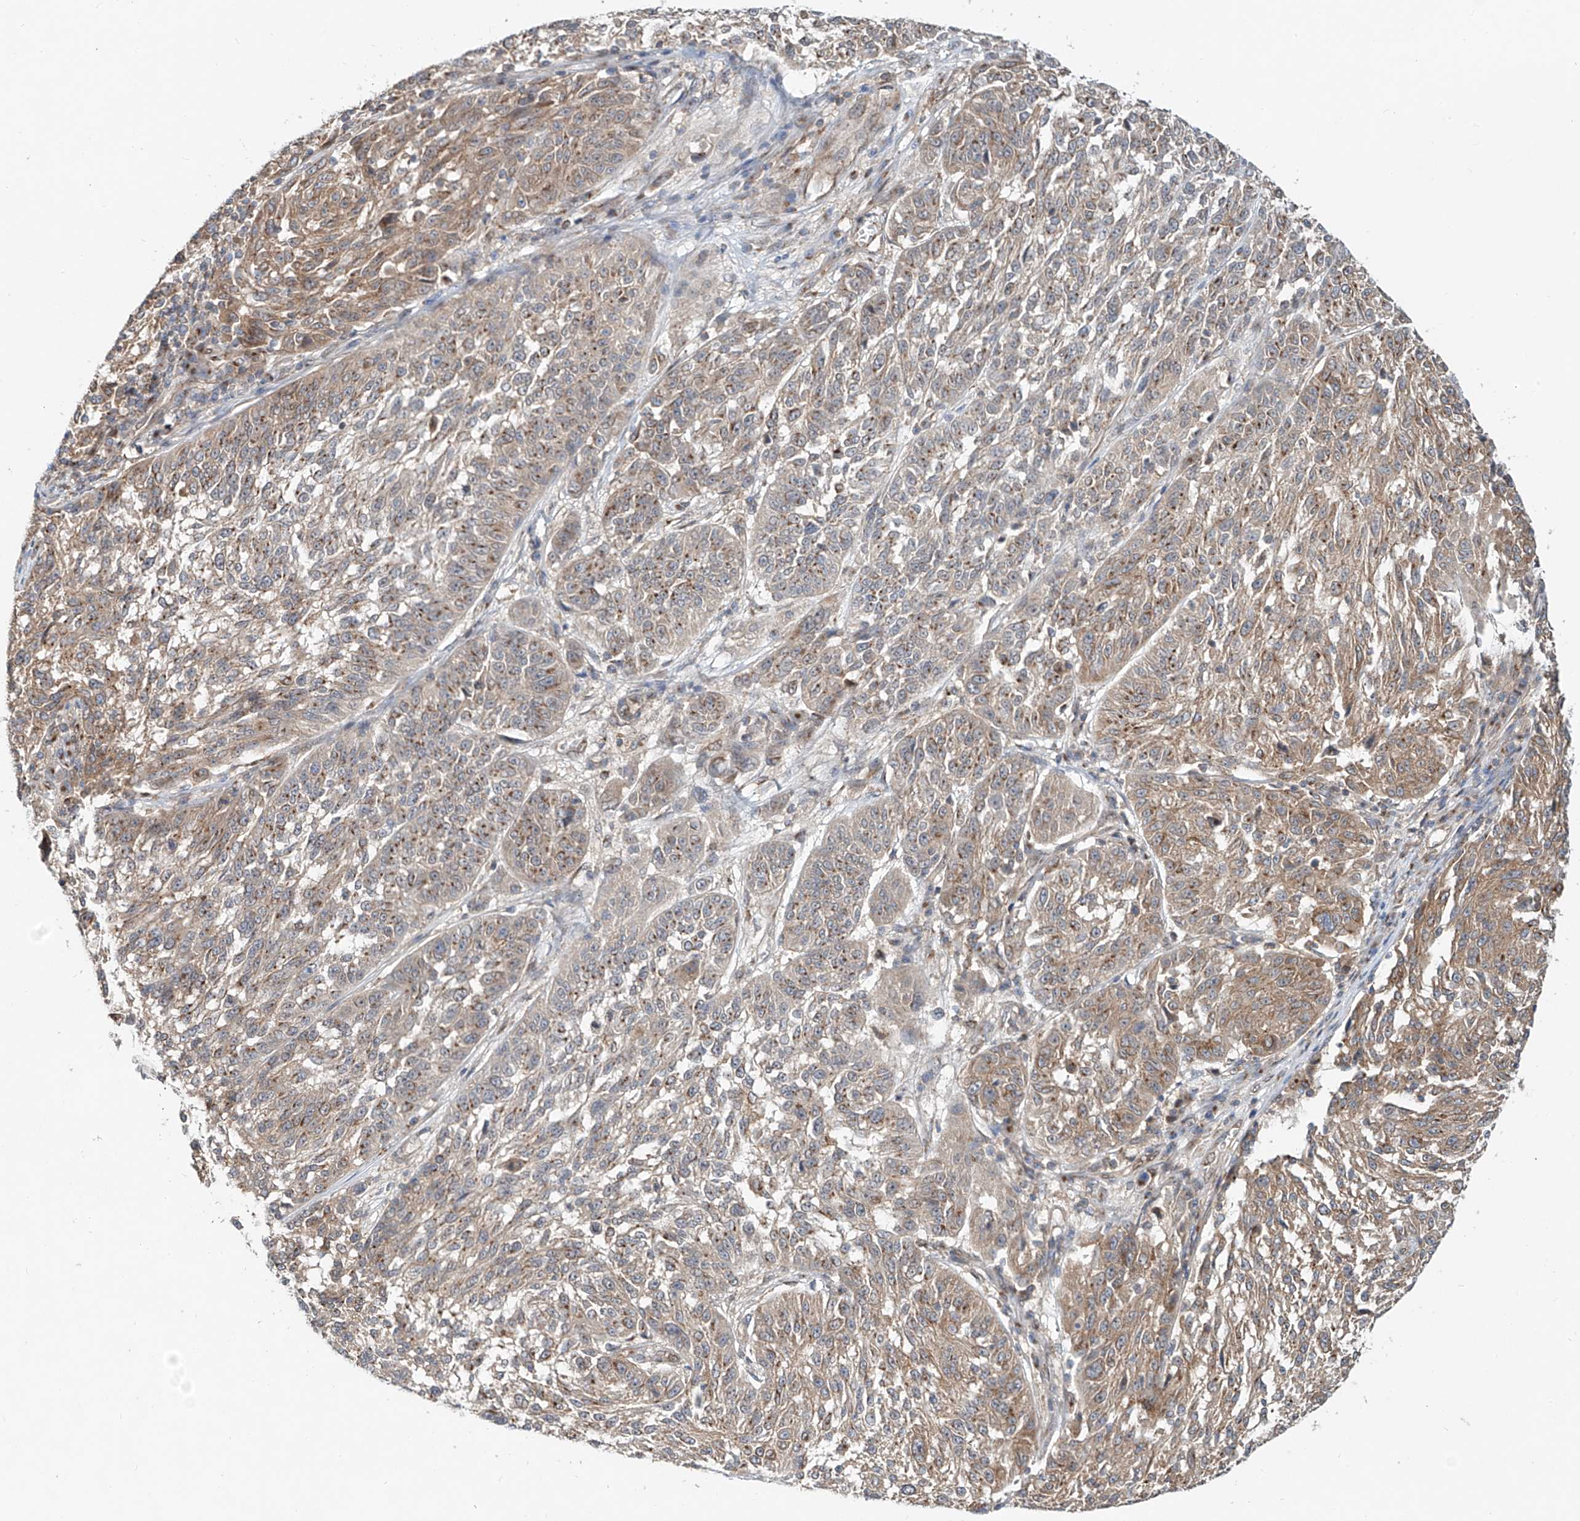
{"staining": {"intensity": "moderate", "quantity": ">75%", "location": "cytoplasmic/membranous"}, "tissue": "melanoma", "cell_type": "Tumor cells", "image_type": "cancer", "snomed": [{"axis": "morphology", "description": "Malignant melanoma, NOS"}, {"axis": "topography", "description": "Skin"}], "caption": "Human melanoma stained with a brown dye demonstrates moderate cytoplasmic/membranous positive staining in about >75% of tumor cells.", "gene": "CUX1", "patient": {"sex": "male", "age": 53}}